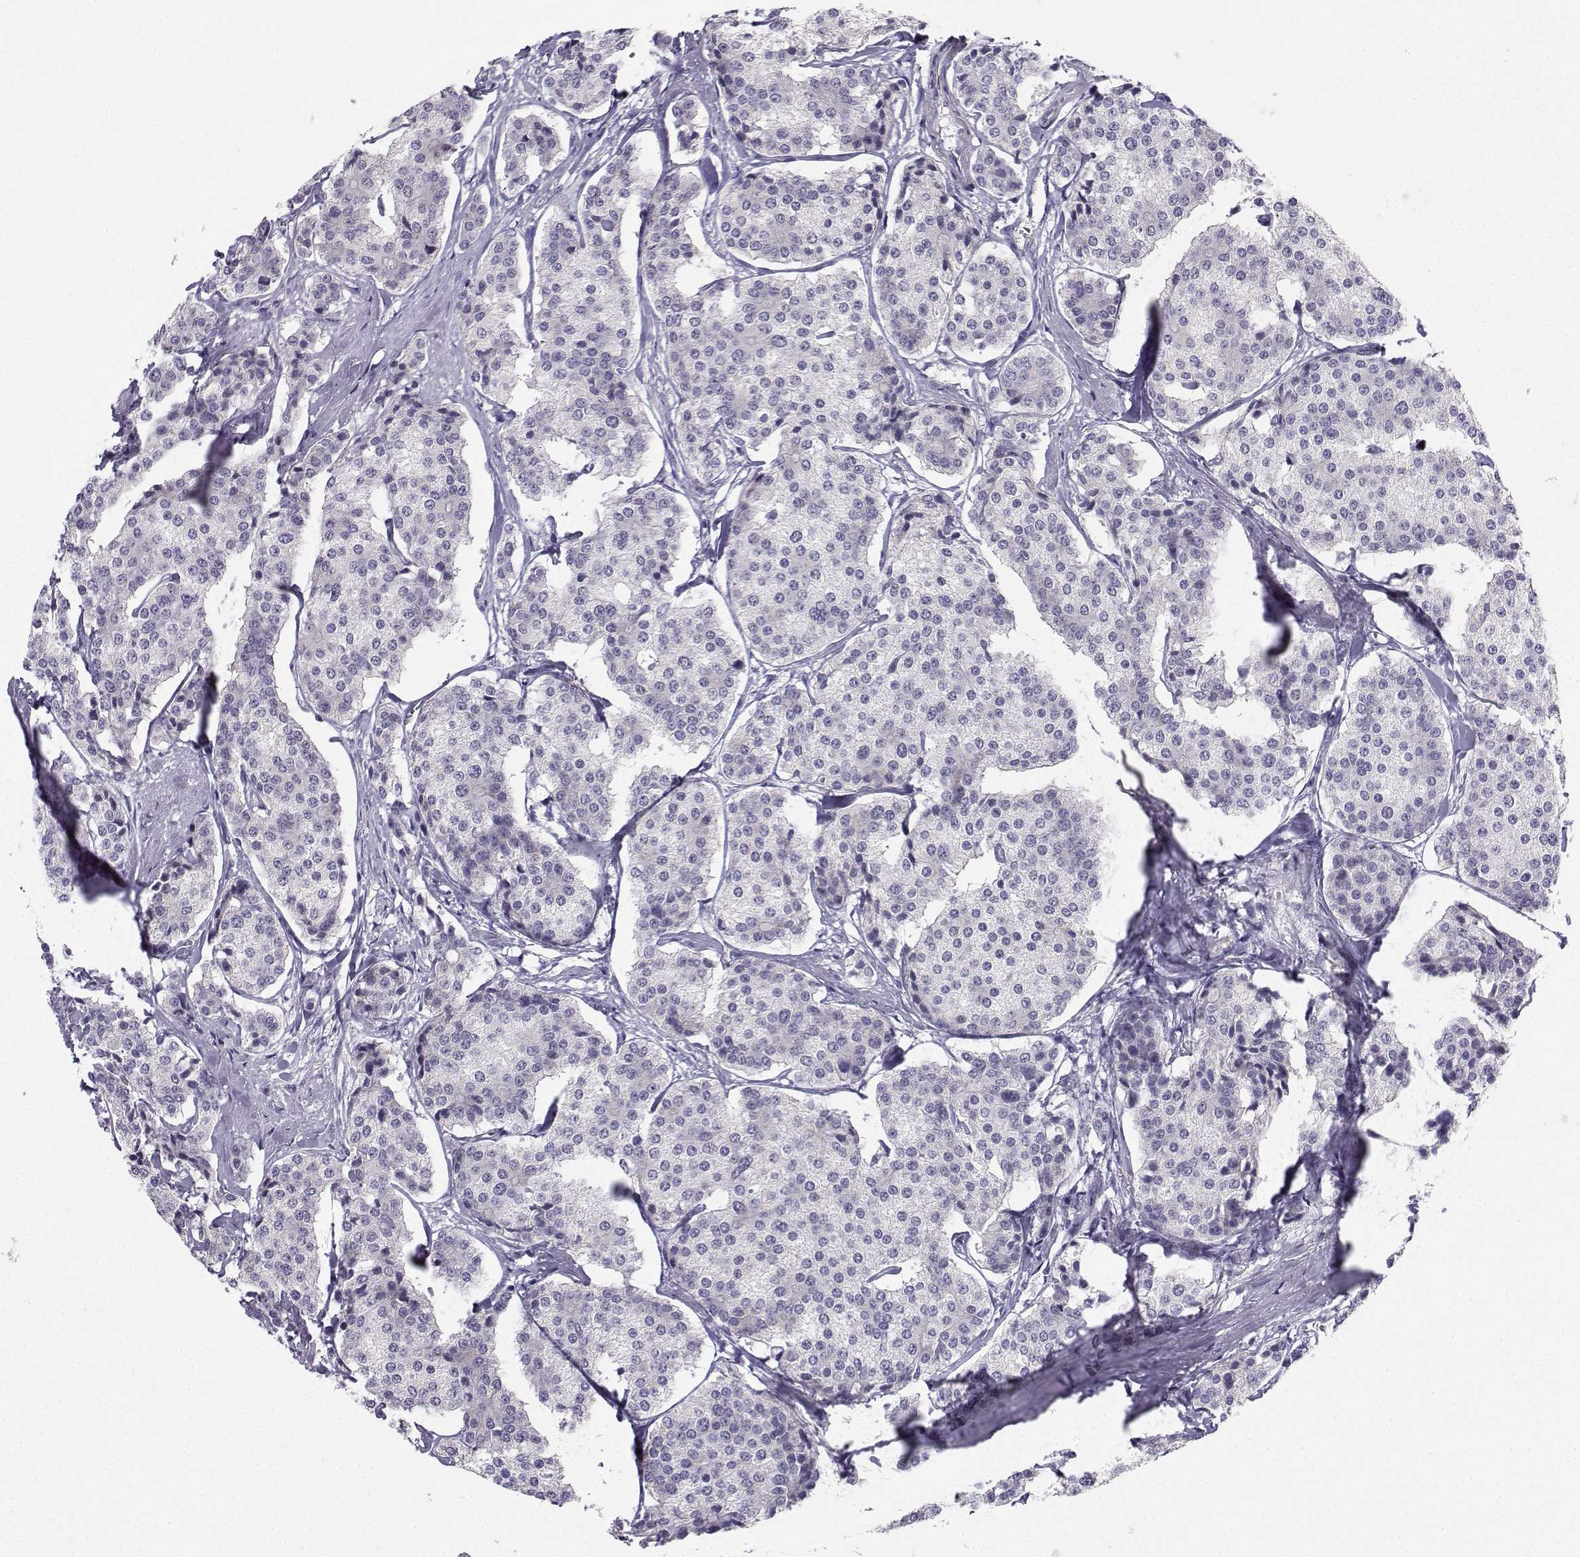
{"staining": {"intensity": "negative", "quantity": "none", "location": "none"}, "tissue": "carcinoid", "cell_type": "Tumor cells", "image_type": "cancer", "snomed": [{"axis": "morphology", "description": "Carcinoid, malignant, NOS"}, {"axis": "topography", "description": "Small intestine"}], "caption": "IHC of human carcinoid (malignant) reveals no expression in tumor cells.", "gene": "CALY", "patient": {"sex": "female", "age": 65}}